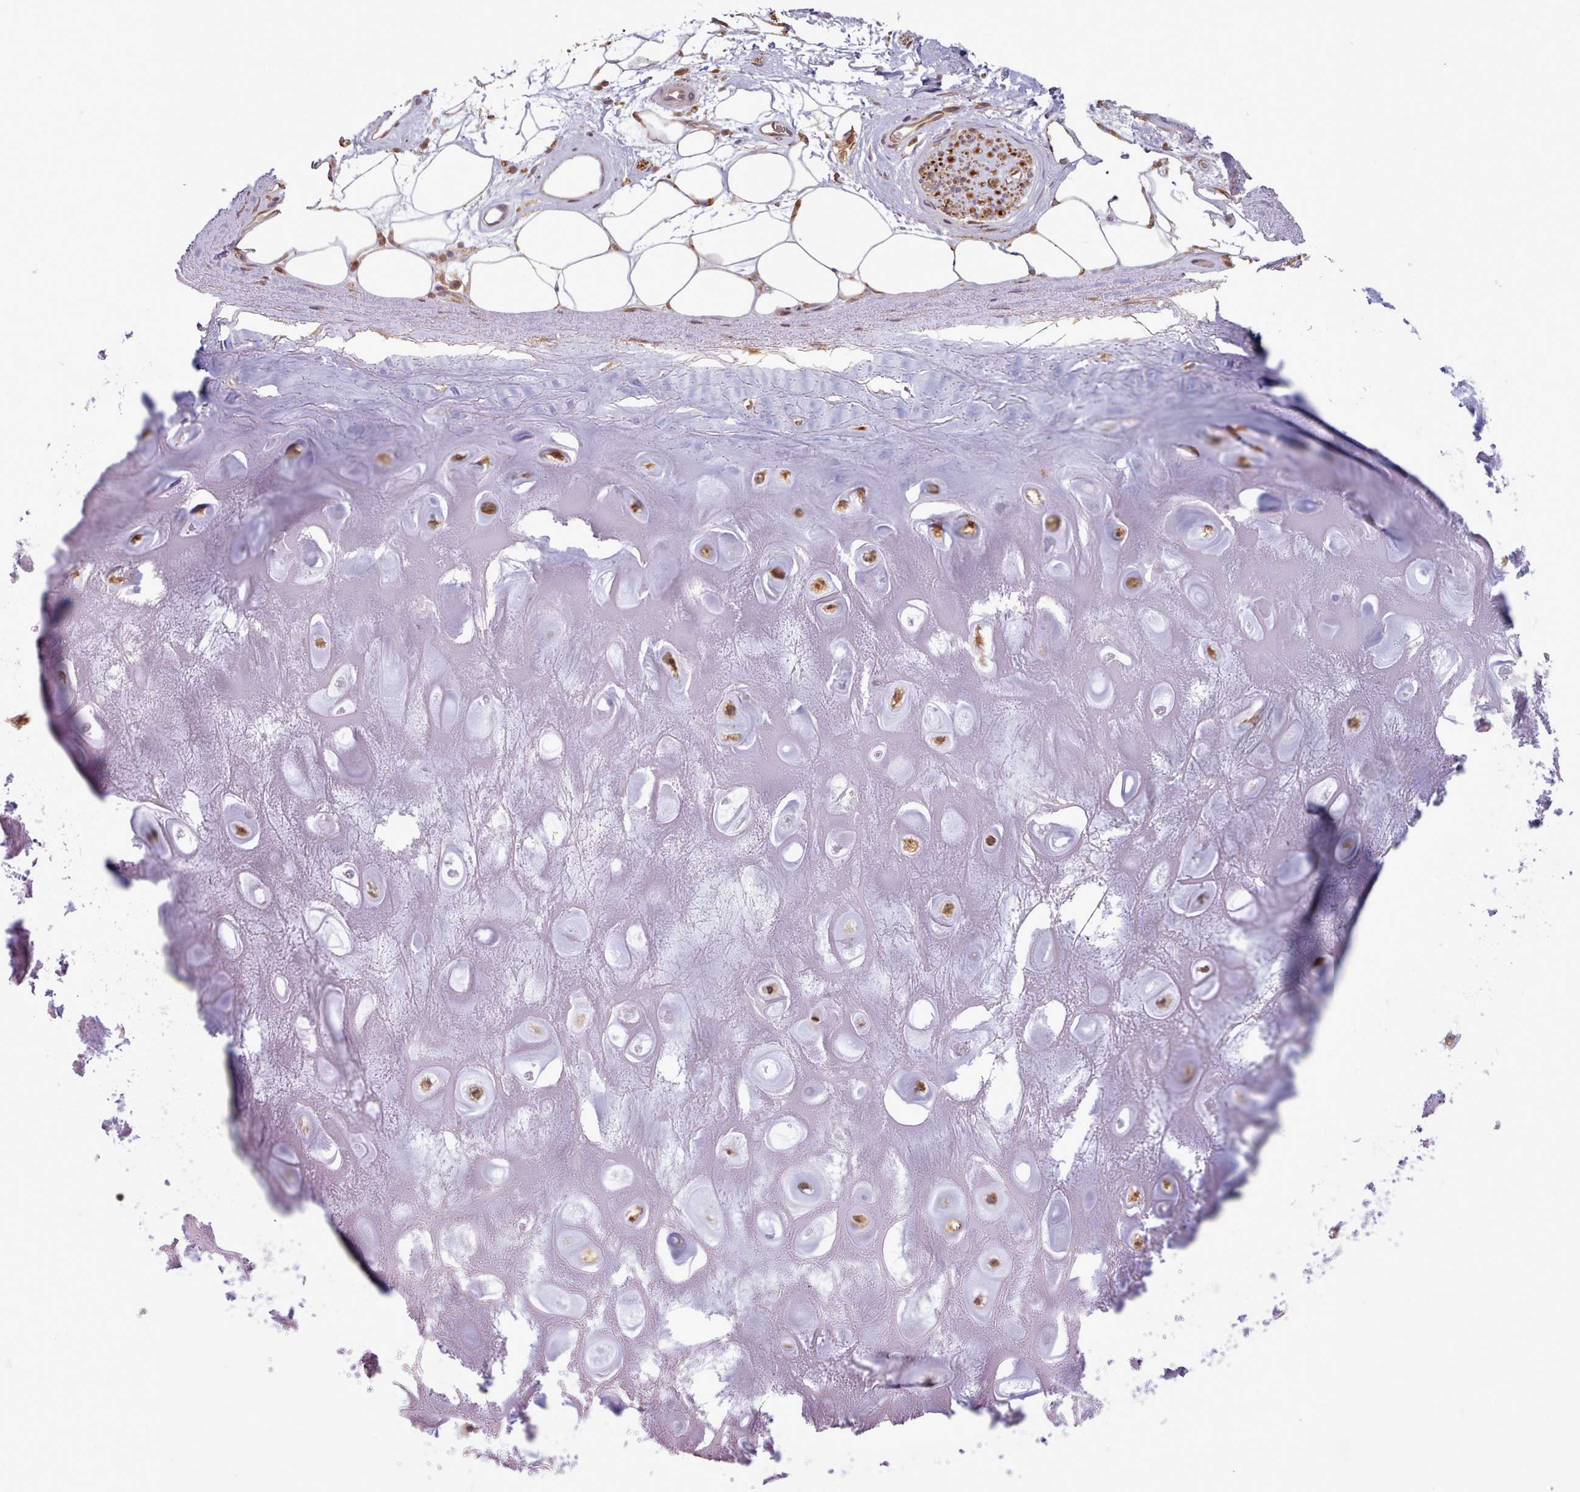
{"staining": {"intensity": "negative", "quantity": "none", "location": "none"}, "tissue": "adipose tissue", "cell_type": "Adipocytes", "image_type": "normal", "snomed": [{"axis": "morphology", "description": "Normal tissue, NOS"}, {"axis": "topography", "description": "Cartilage tissue"}], "caption": "There is no significant positivity in adipocytes of adipose tissue.", "gene": "CRYBG1", "patient": {"sex": "male", "age": 81}}